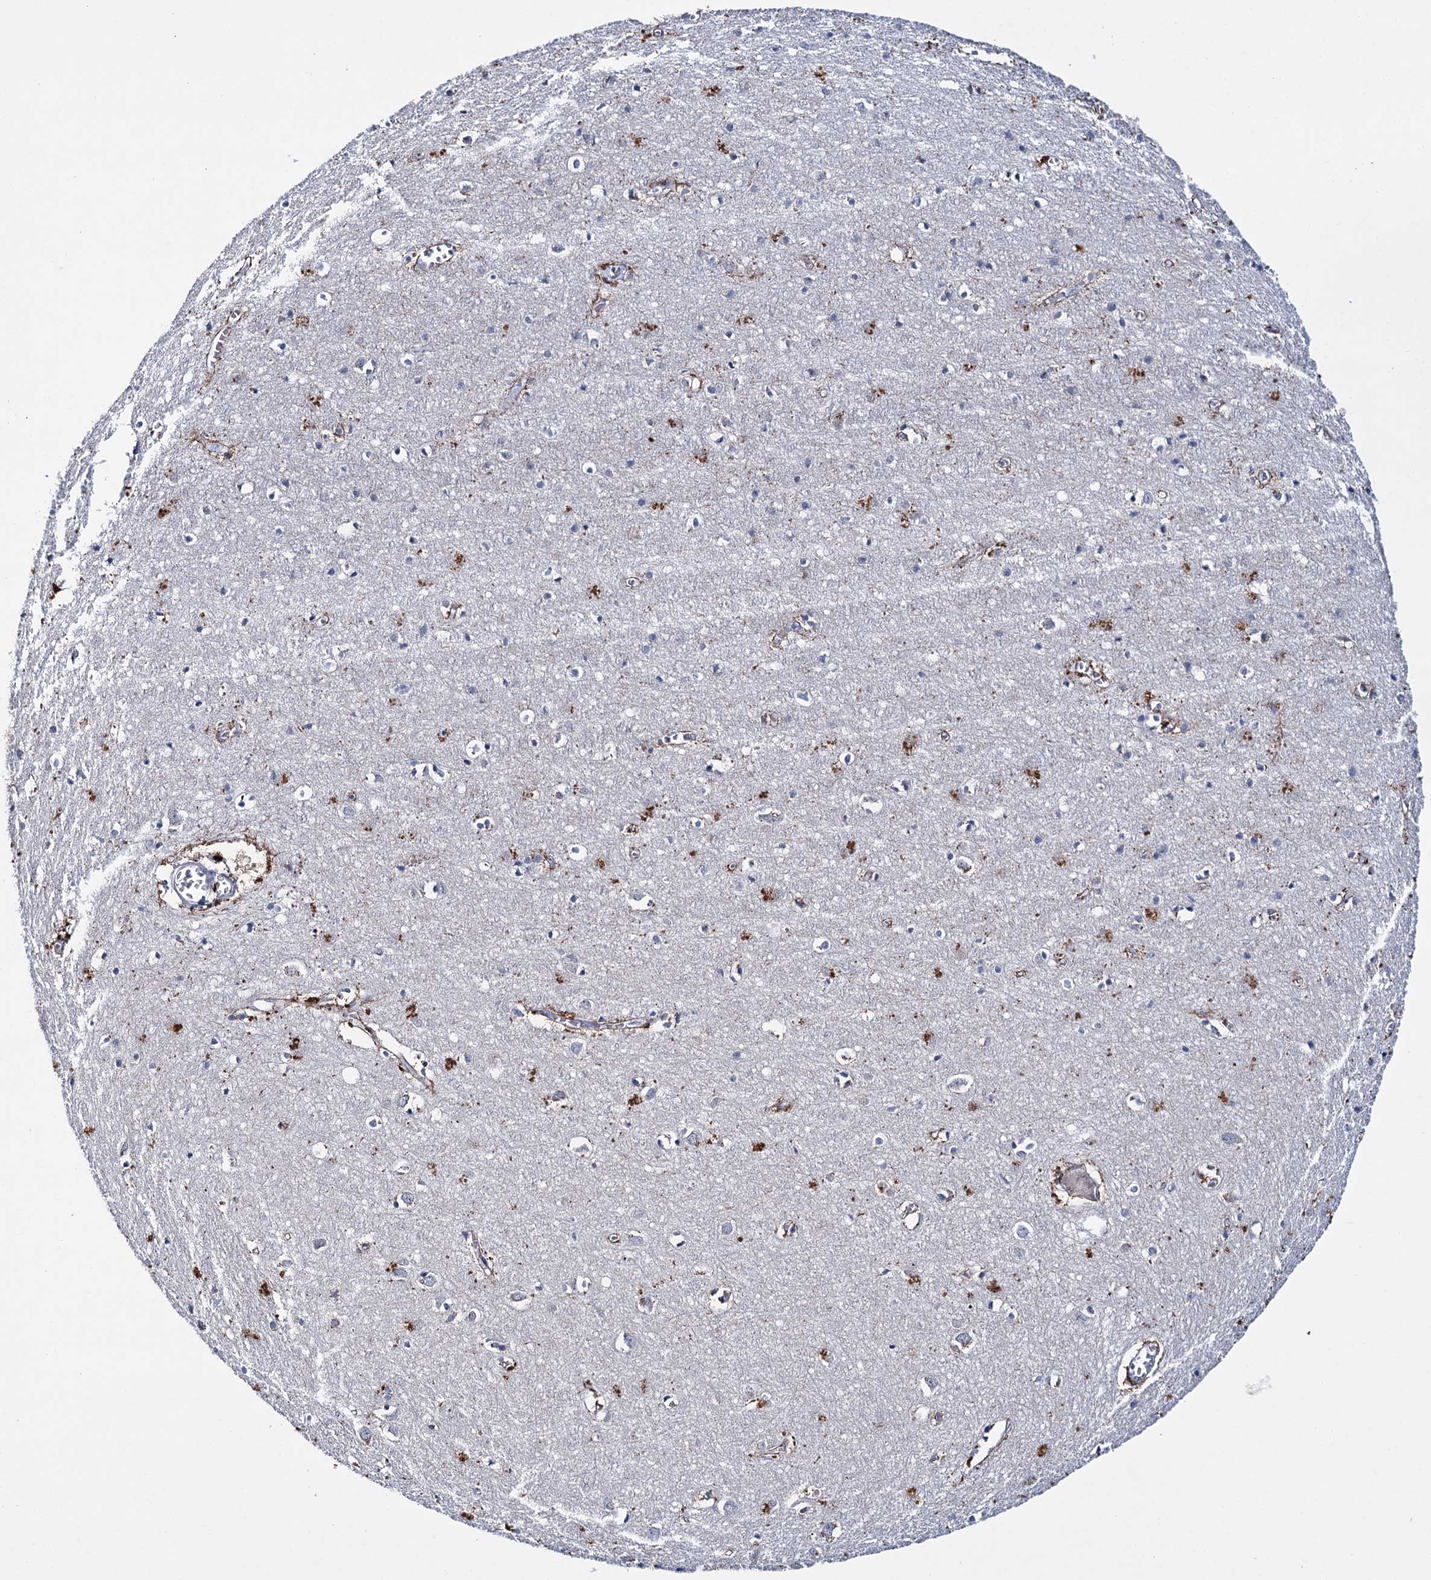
{"staining": {"intensity": "negative", "quantity": "none", "location": "none"}, "tissue": "cerebral cortex", "cell_type": "Endothelial cells", "image_type": "normal", "snomed": [{"axis": "morphology", "description": "Normal tissue, NOS"}, {"axis": "topography", "description": "Cerebral cortex"}], "caption": "High power microscopy histopathology image of an IHC histopathology image of benign cerebral cortex, revealing no significant positivity in endothelial cells.", "gene": "LYZL4", "patient": {"sex": "female", "age": 64}}